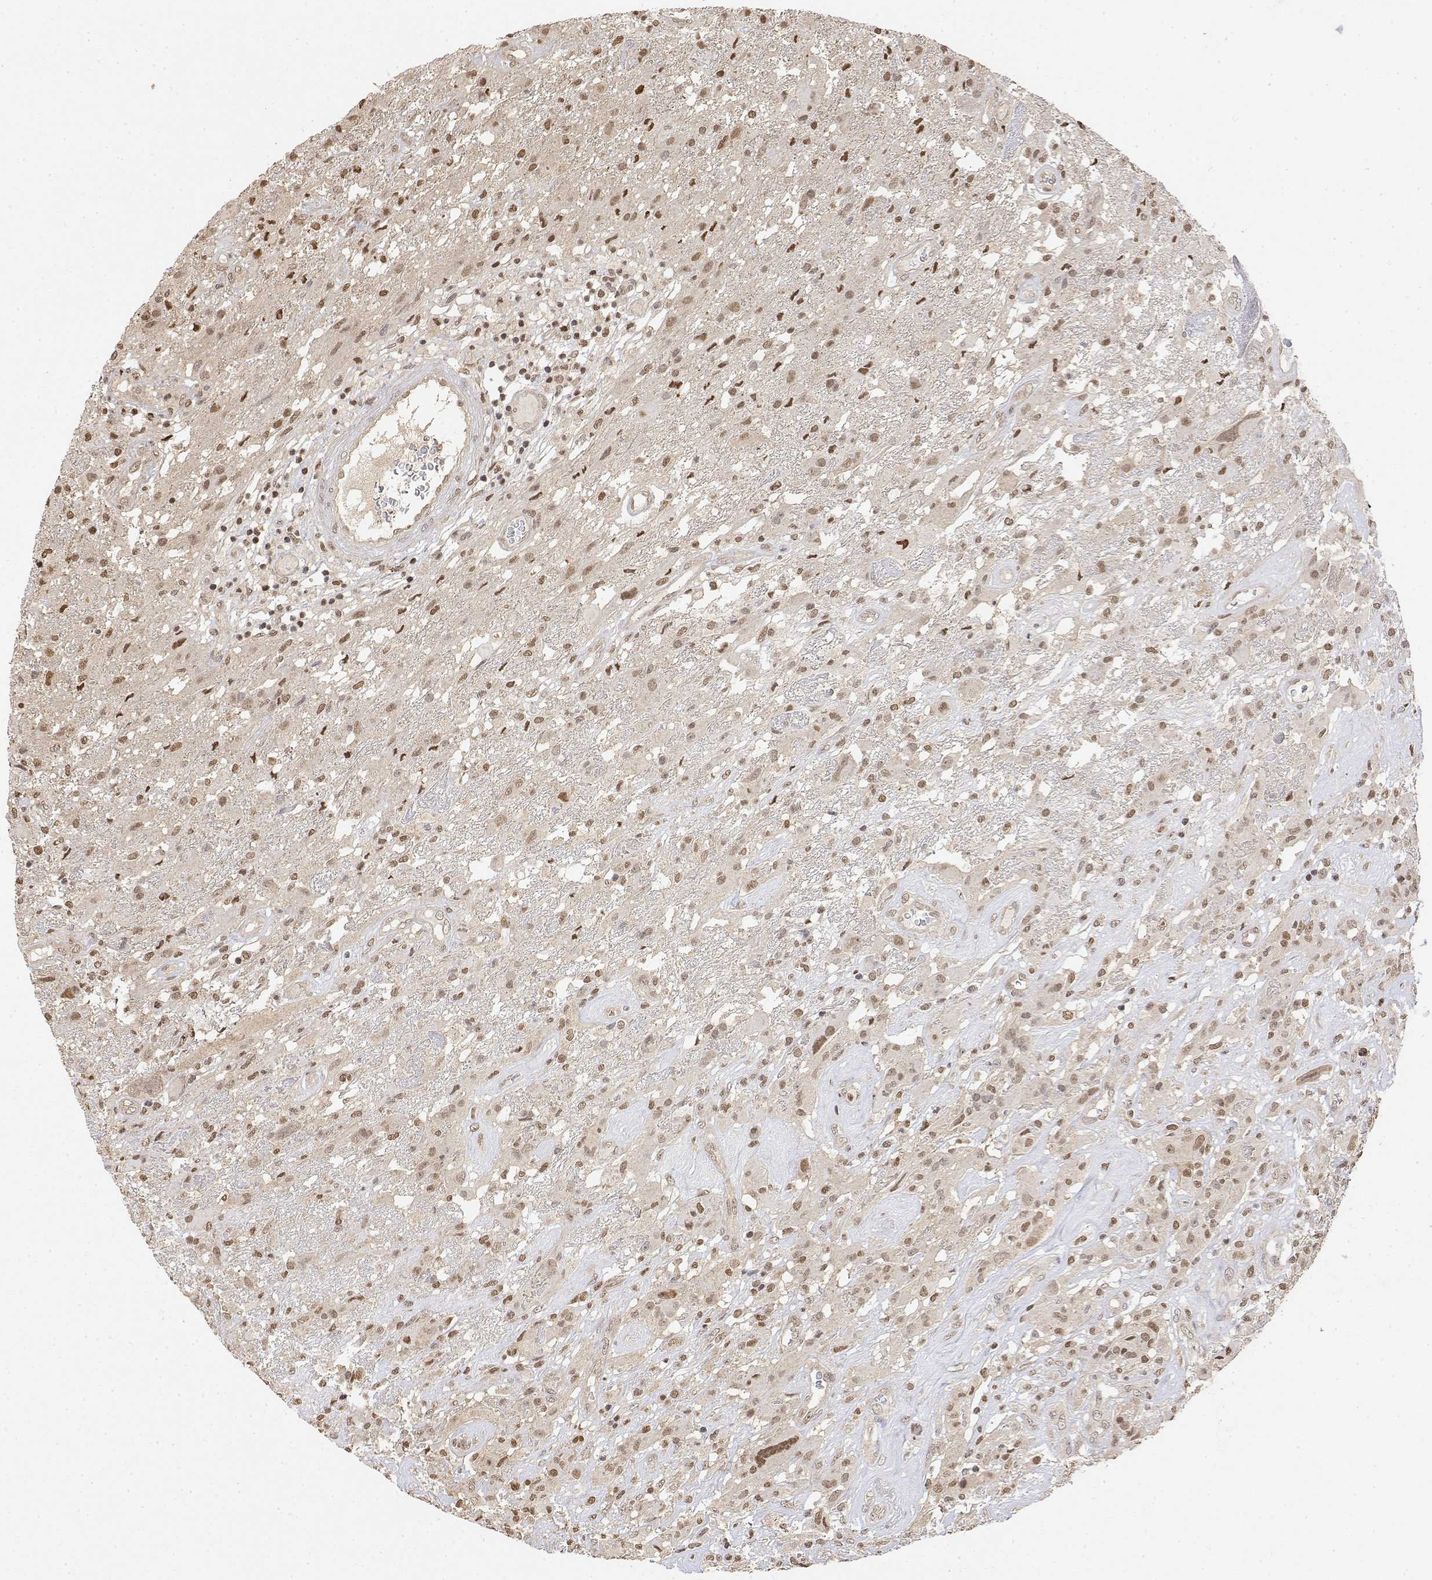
{"staining": {"intensity": "weak", "quantity": ">75%", "location": "nuclear"}, "tissue": "glioma", "cell_type": "Tumor cells", "image_type": "cancer", "snomed": [{"axis": "morphology", "description": "Glioma, malignant, High grade"}, {"axis": "topography", "description": "Brain"}], "caption": "Immunohistochemical staining of malignant glioma (high-grade) exhibits low levels of weak nuclear protein staining in about >75% of tumor cells.", "gene": "TPI1", "patient": {"sex": "male", "age": 46}}